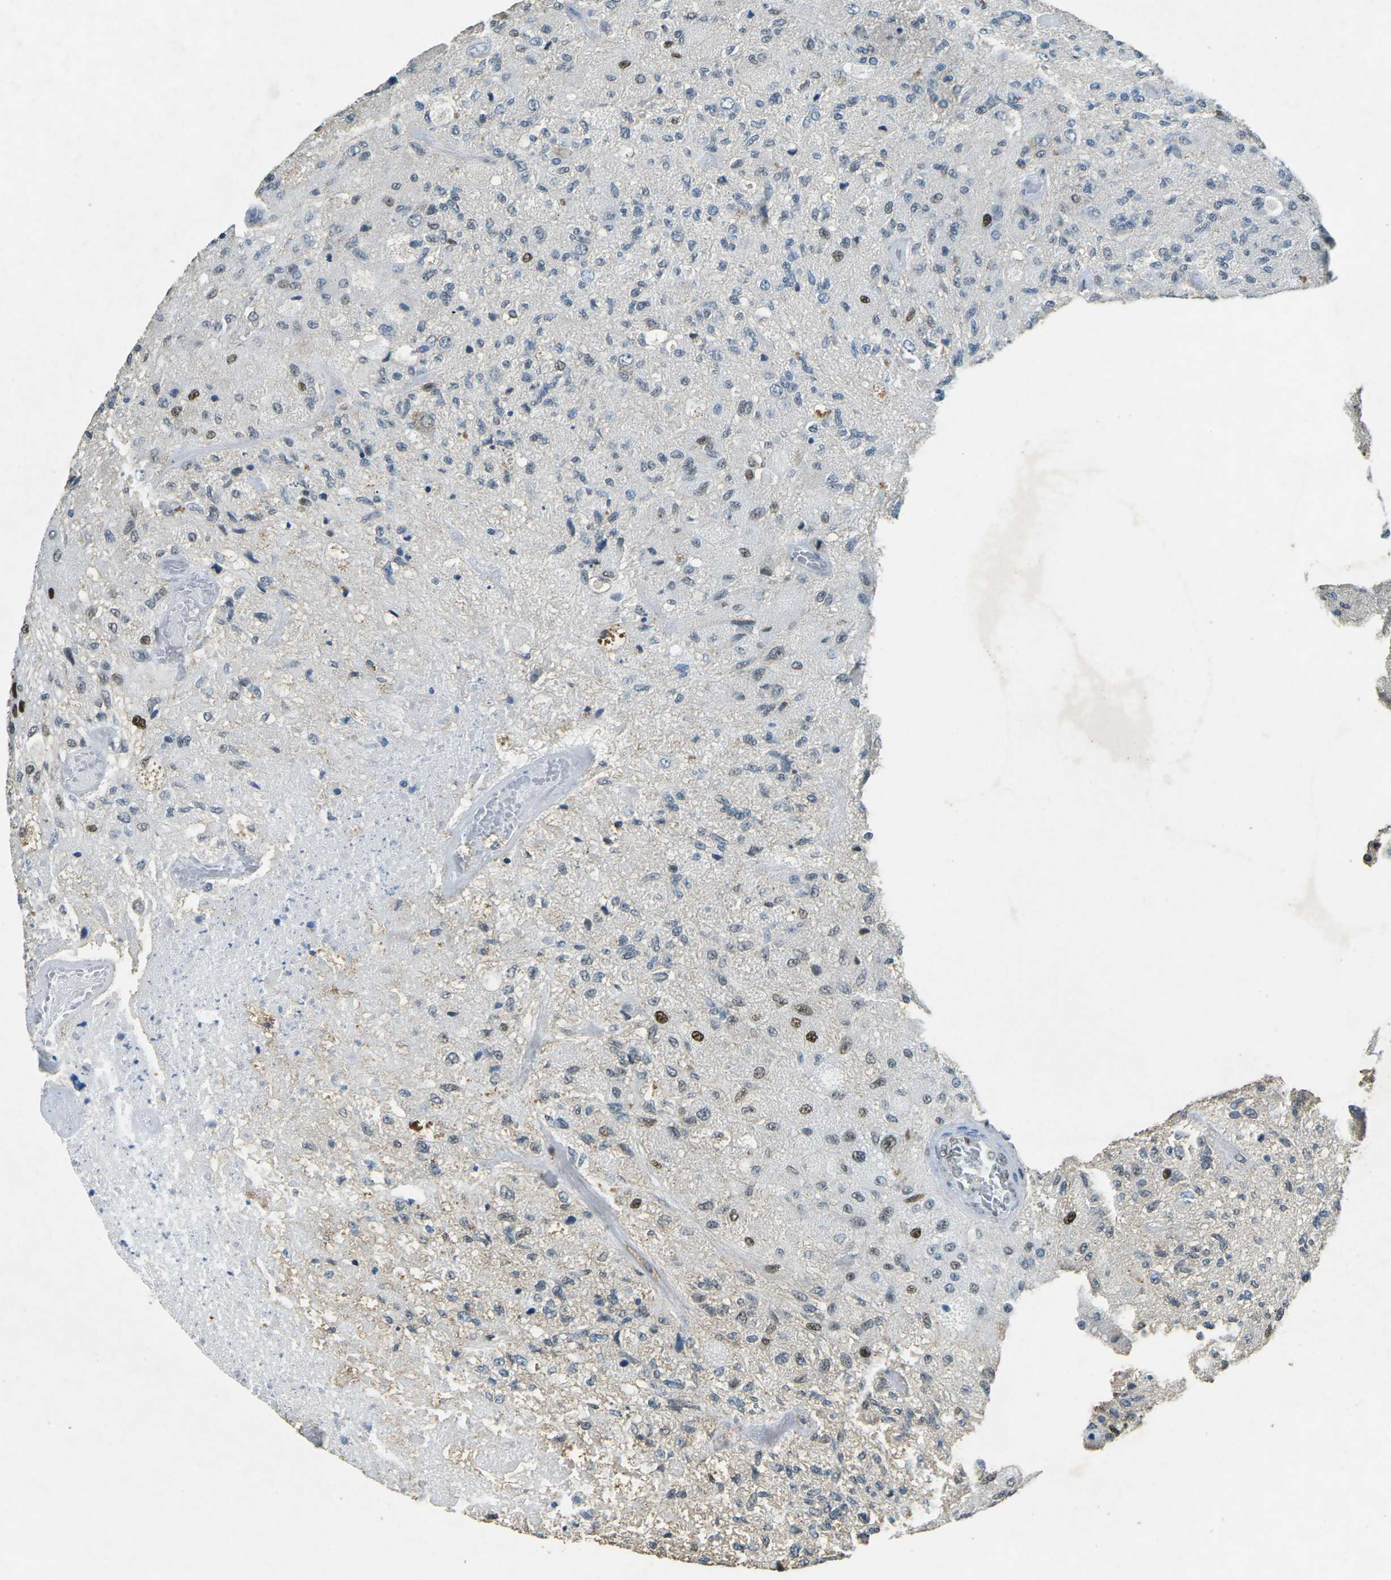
{"staining": {"intensity": "moderate", "quantity": "25%-75%", "location": "nuclear"}, "tissue": "glioma", "cell_type": "Tumor cells", "image_type": "cancer", "snomed": [{"axis": "morphology", "description": "Normal tissue, NOS"}, {"axis": "morphology", "description": "Glioma, malignant, High grade"}, {"axis": "topography", "description": "Cerebral cortex"}], "caption": "A medium amount of moderate nuclear expression is identified in about 25%-75% of tumor cells in glioma tissue. The protein is stained brown, and the nuclei are stained in blue (DAB (3,3'-diaminobenzidine) IHC with brightfield microscopy, high magnification).", "gene": "RB1", "patient": {"sex": "male", "age": 77}}